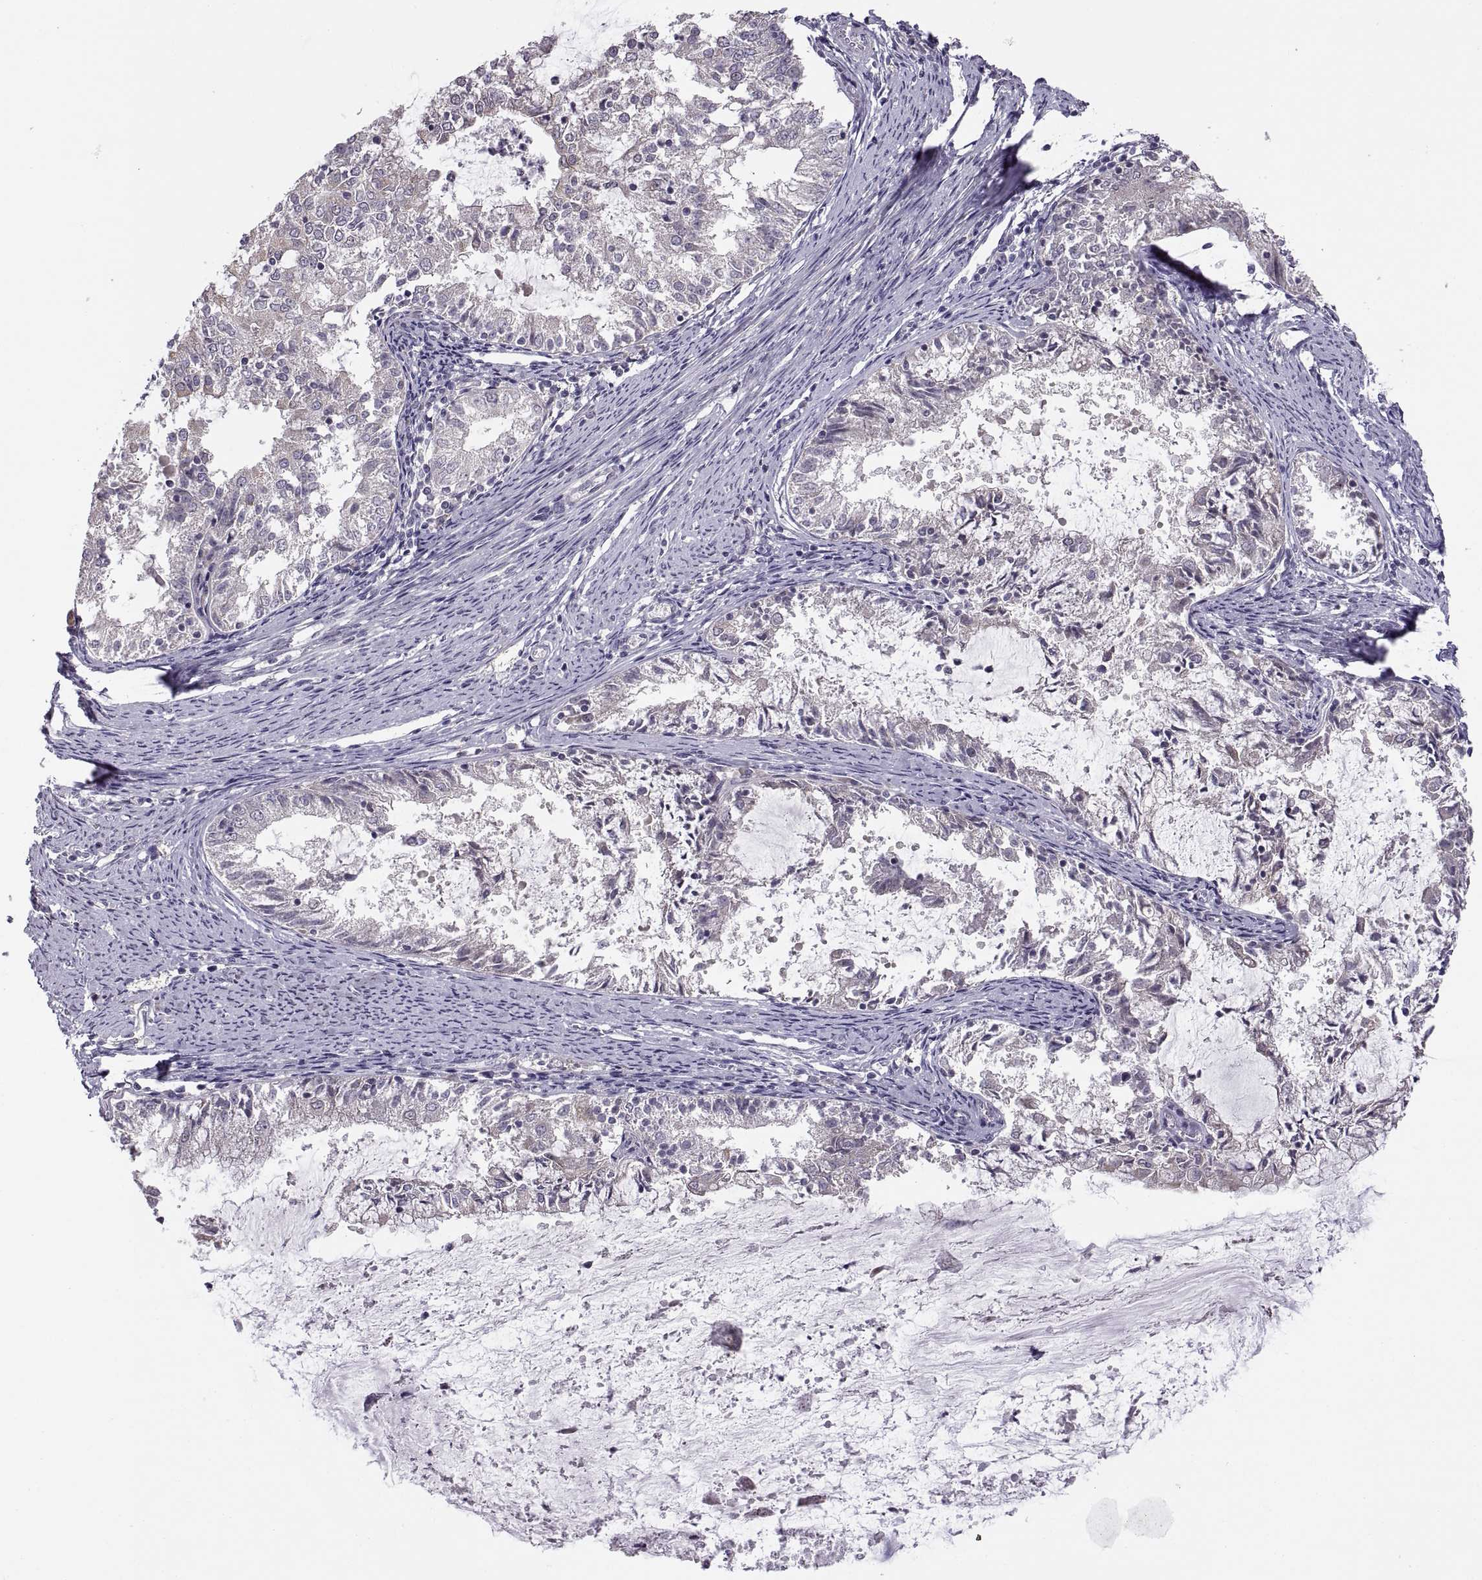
{"staining": {"intensity": "negative", "quantity": "none", "location": "none"}, "tissue": "endometrial cancer", "cell_type": "Tumor cells", "image_type": "cancer", "snomed": [{"axis": "morphology", "description": "Adenocarcinoma, NOS"}, {"axis": "topography", "description": "Endometrium"}], "caption": "The histopathology image demonstrates no staining of tumor cells in adenocarcinoma (endometrial). (Brightfield microscopy of DAB (3,3'-diaminobenzidine) immunohistochemistry at high magnification).", "gene": "ACSBG2", "patient": {"sex": "female", "age": 57}}